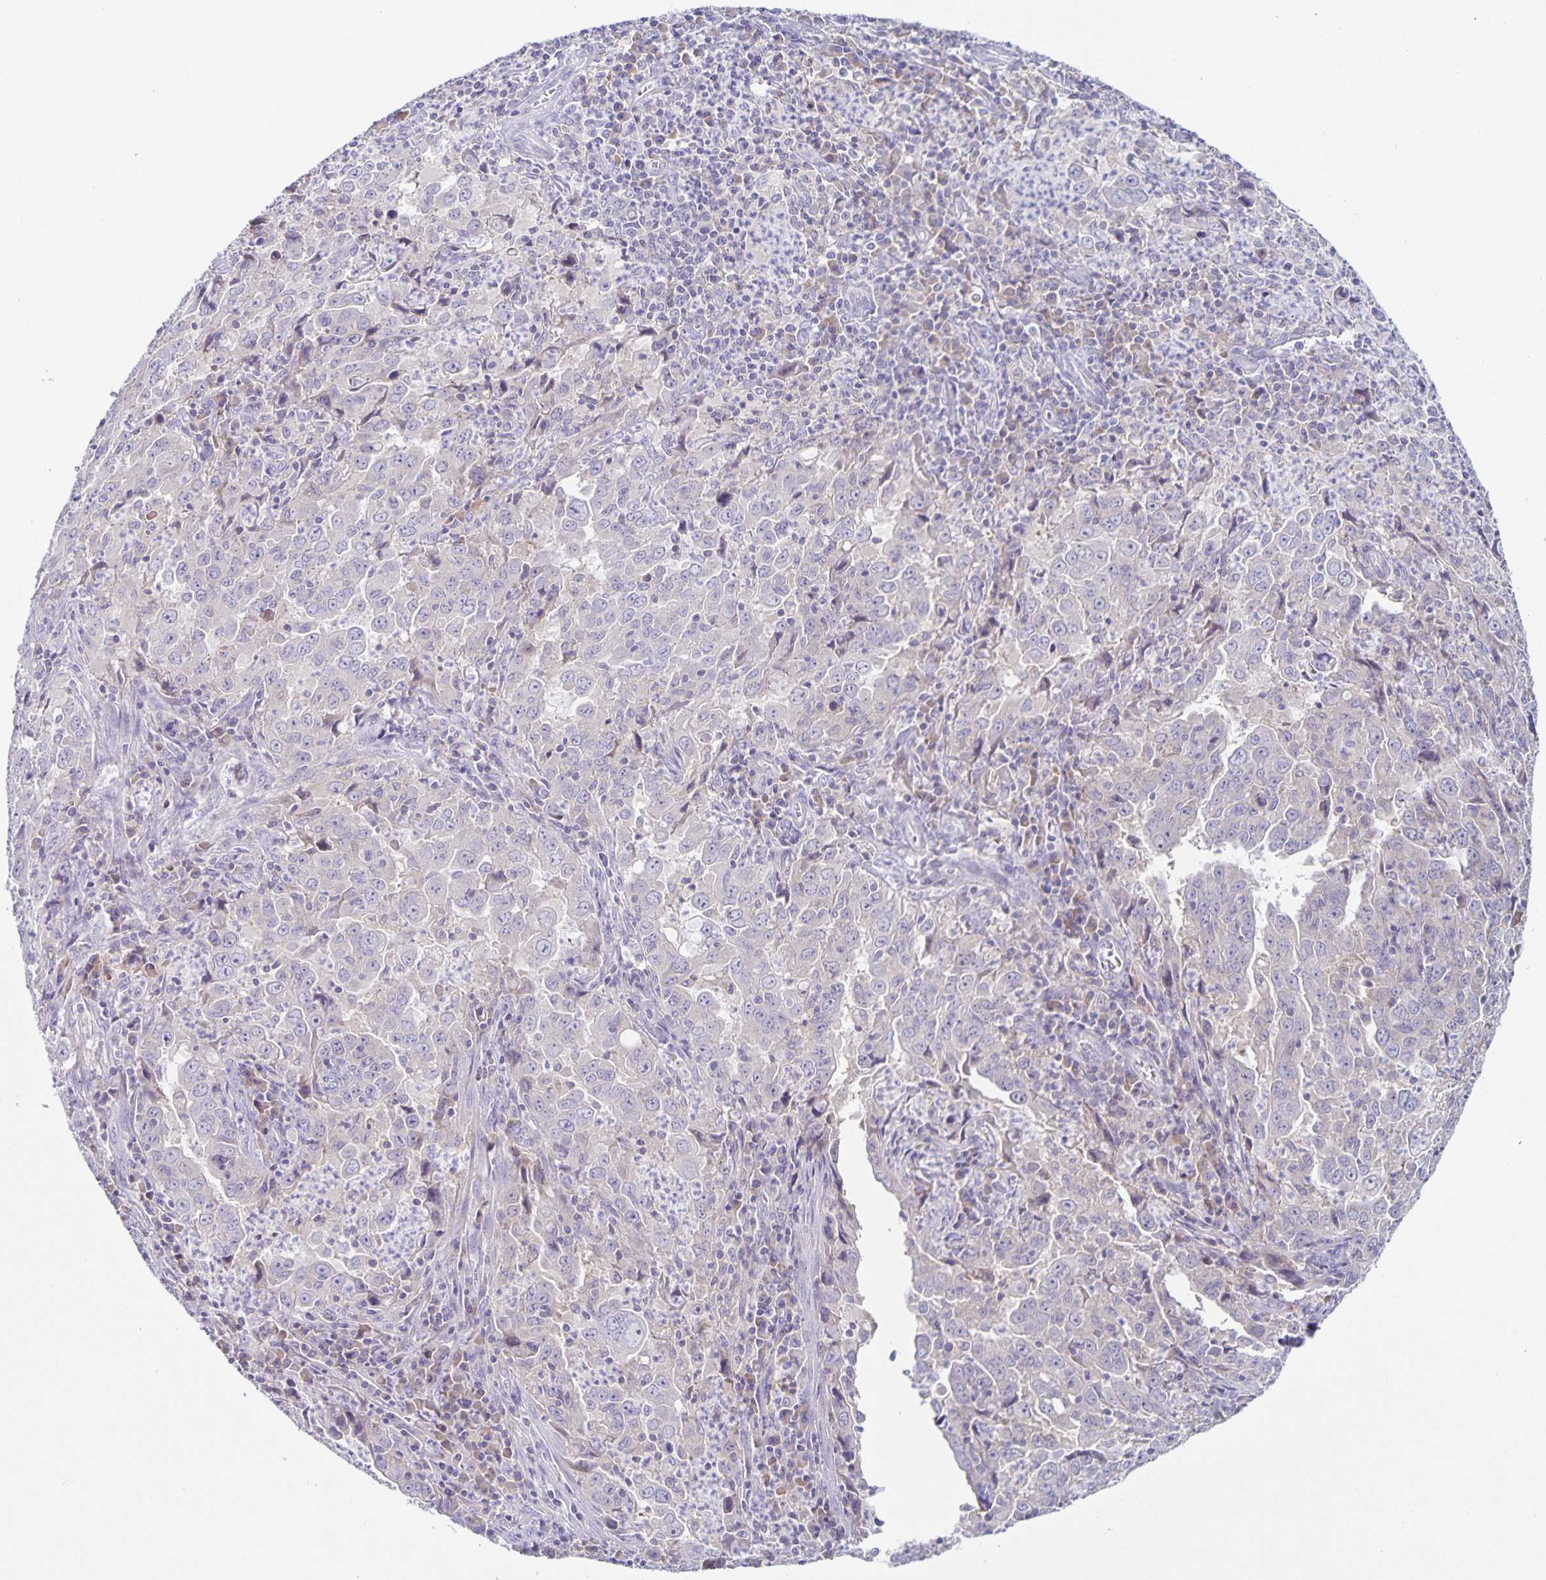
{"staining": {"intensity": "negative", "quantity": "none", "location": "none"}, "tissue": "lung cancer", "cell_type": "Tumor cells", "image_type": "cancer", "snomed": [{"axis": "morphology", "description": "Adenocarcinoma, NOS"}, {"axis": "topography", "description": "Lung"}], "caption": "Immunohistochemistry (IHC) photomicrograph of lung adenocarcinoma stained for a protein (brown), which demonstrates no positivity in tumor cells. (DAB (3,3'-diaminobenzidine) immunohistochemistry, high magnification).", "gene": "RPL36A", "patient": {"sex": "male", "age": 67}}